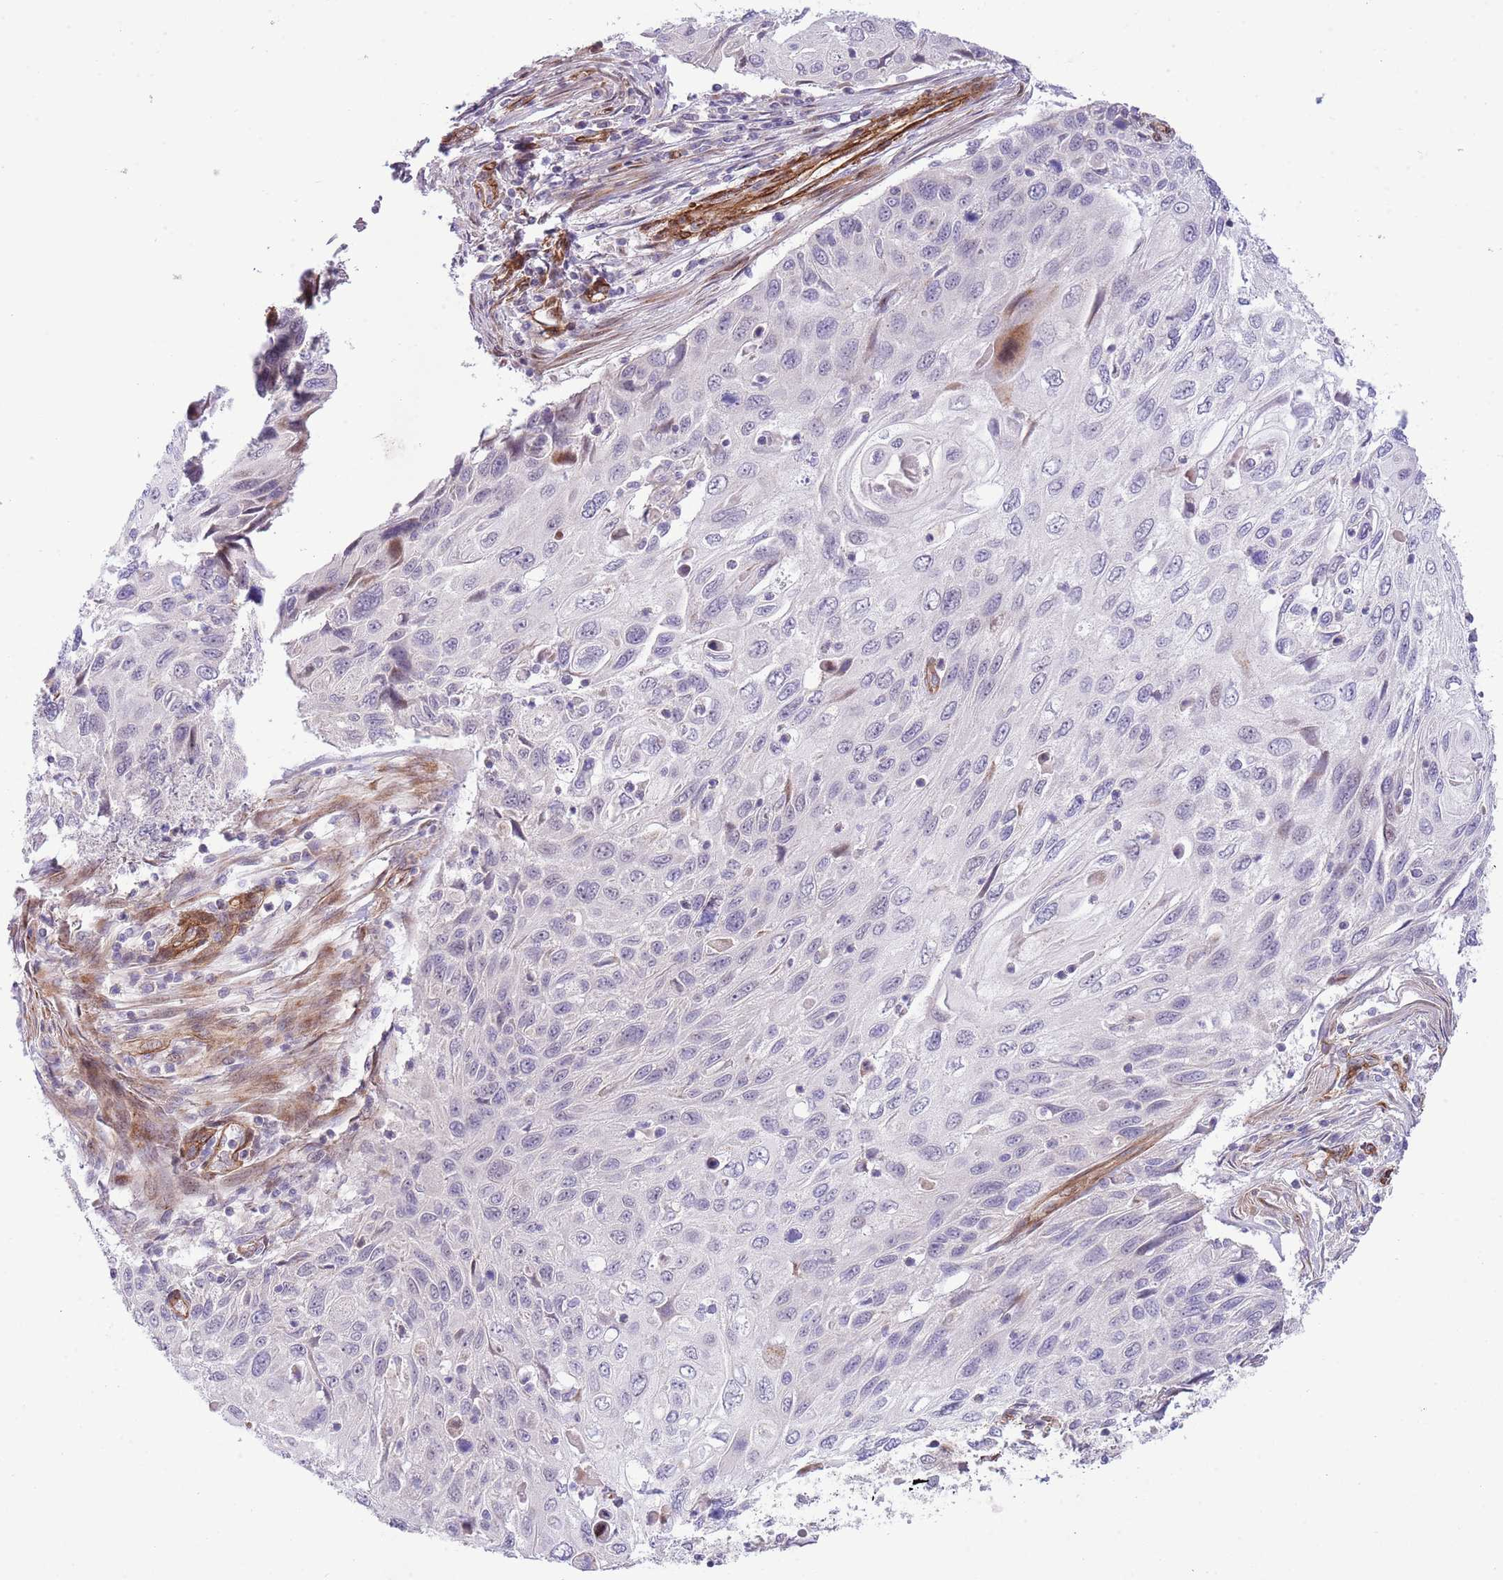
{"staining": {"intensity": "negative", "quantity": "none", "location": "none"}, "tissue": "cervical cancer", "cell_type": "Tumor cells", "image_type": "cancer", "snomed": [{"axis": "morphology", "description": "Squamous cell carcinoma, NOS"}, {"axis": "topography", "description": "Cervix"}], "caption": "Immunohistochemistry (IHC) of cervical squamous cell carcinoma reveals no staining in tumor cells.", "gene": "NEK3", "patient": {"sex": "female", "age": 70}}